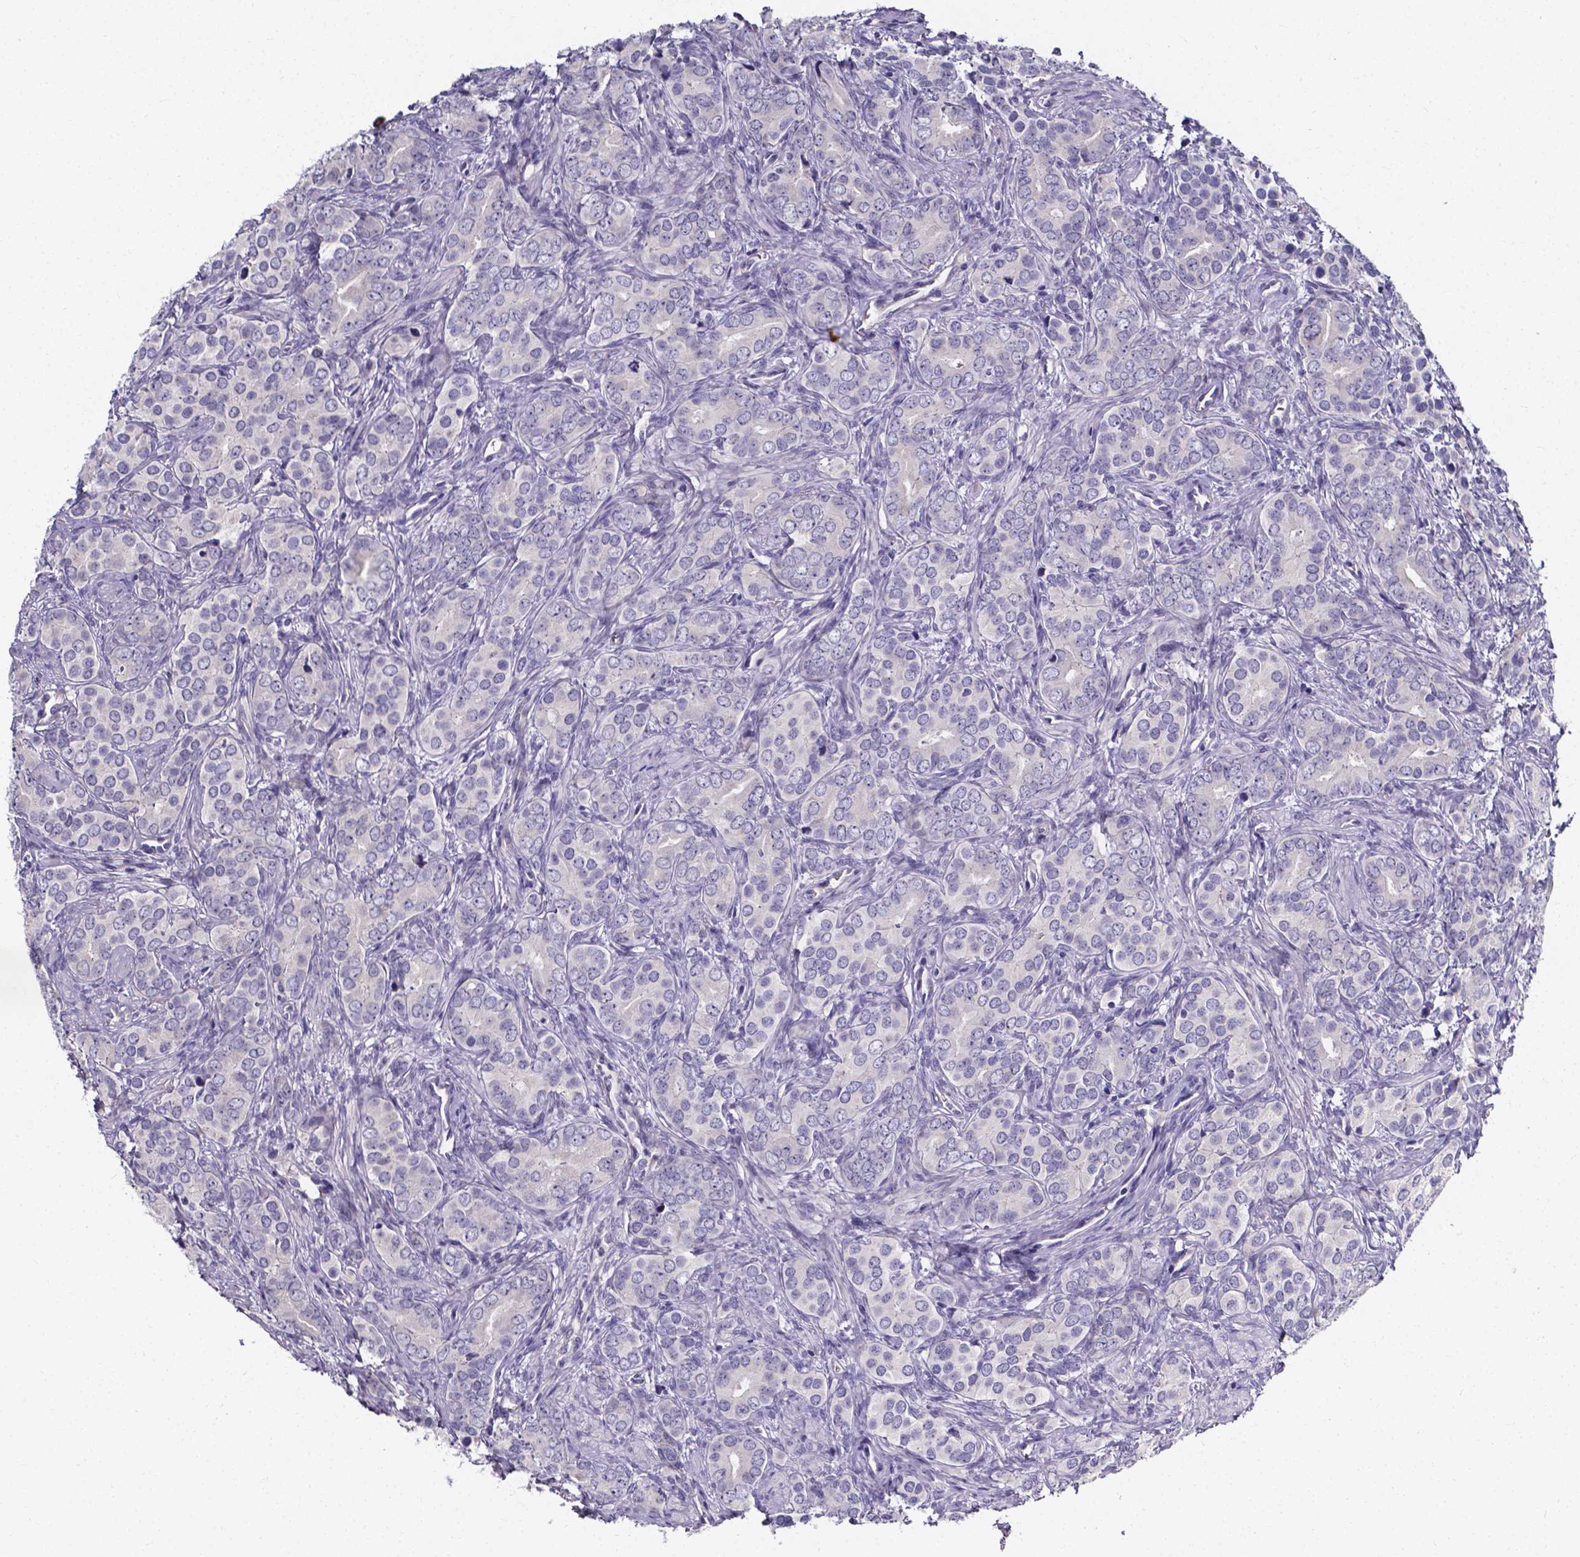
{"staining": {"intensity": "negative", "quantity": "none", "location": "none"}, "tissue": "prostate cancer", "cell_type": "Tumor cells", "image_type": "cancer", "snomed": [{"axis": "morphology", "description": "Adenocarcinoma, High grade"}, {"axis": "topography", "description": "Prostate"}], "caption": "Adenocarcinoma (high-grade) (prostate) was stained to show a protein in brown. There is no significant expression in tumor cells. (DAB (3,3'-diaminobenzidine) immunohistochemistry (IHC) visualized using brightfield microscopy, high magnification).", "gene": "CACNG8", "patient": {"sex": "male", "age": 84}}